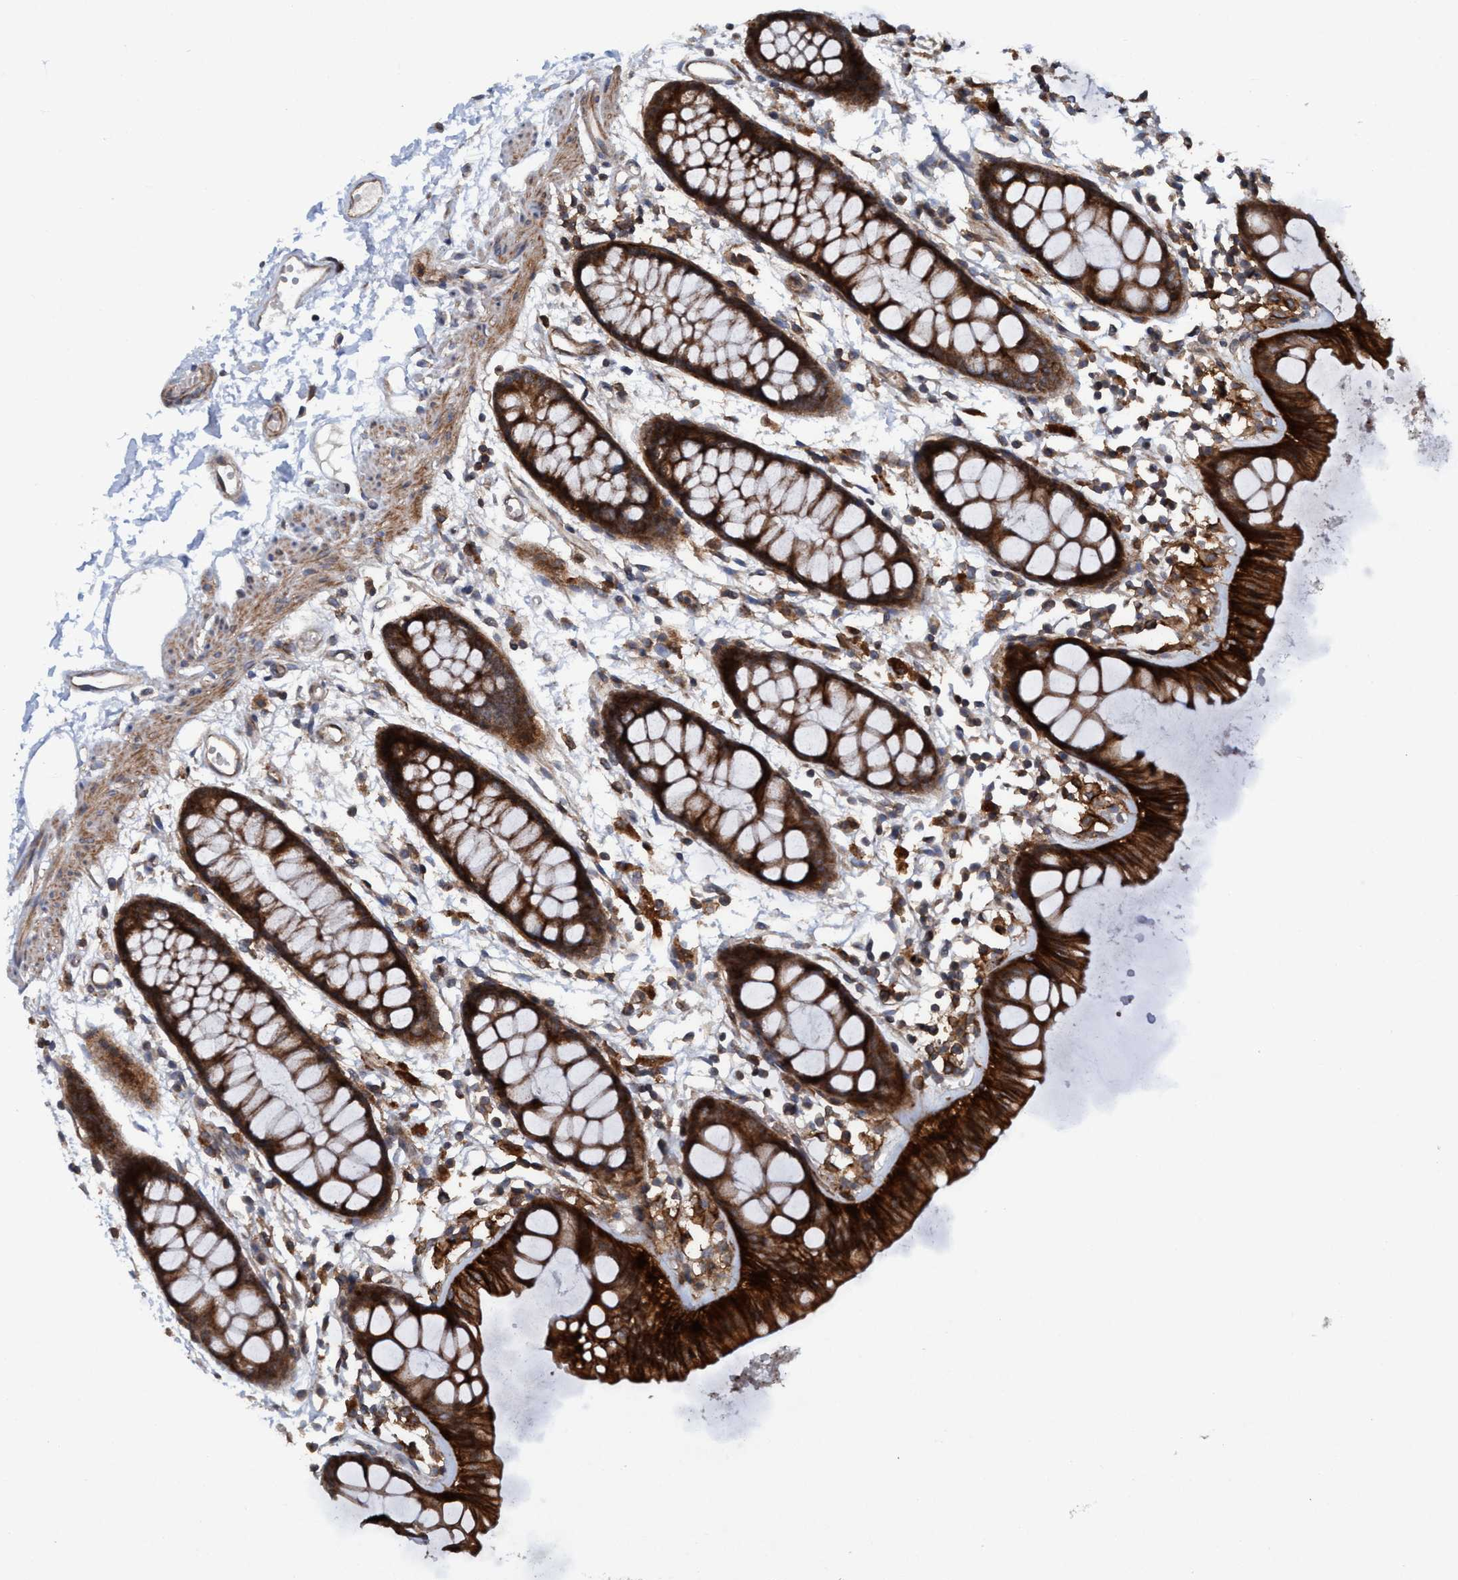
{"staining": {"intensity": "strong", "quantity": ">75%", "location": "cytoplasmic/membranous"}, "tissue": "rectum", "cell_type": "Glandular cells", "image_type": "normal", "snomed": [{"axis": "morphology", "description": "Normal tissue, NOS"}, {"axis": "topography", "description": "Rectum"}], "caption": "Glandular cells reveal strong cytoplasmic/membranous positivity in approximately >75% of cells in unremarkable rectum. (DAB IHC with brightfield microscopy, high magnification).", "gene": "SLC16A3", "patient": {"sex": "female", "age": 66}}